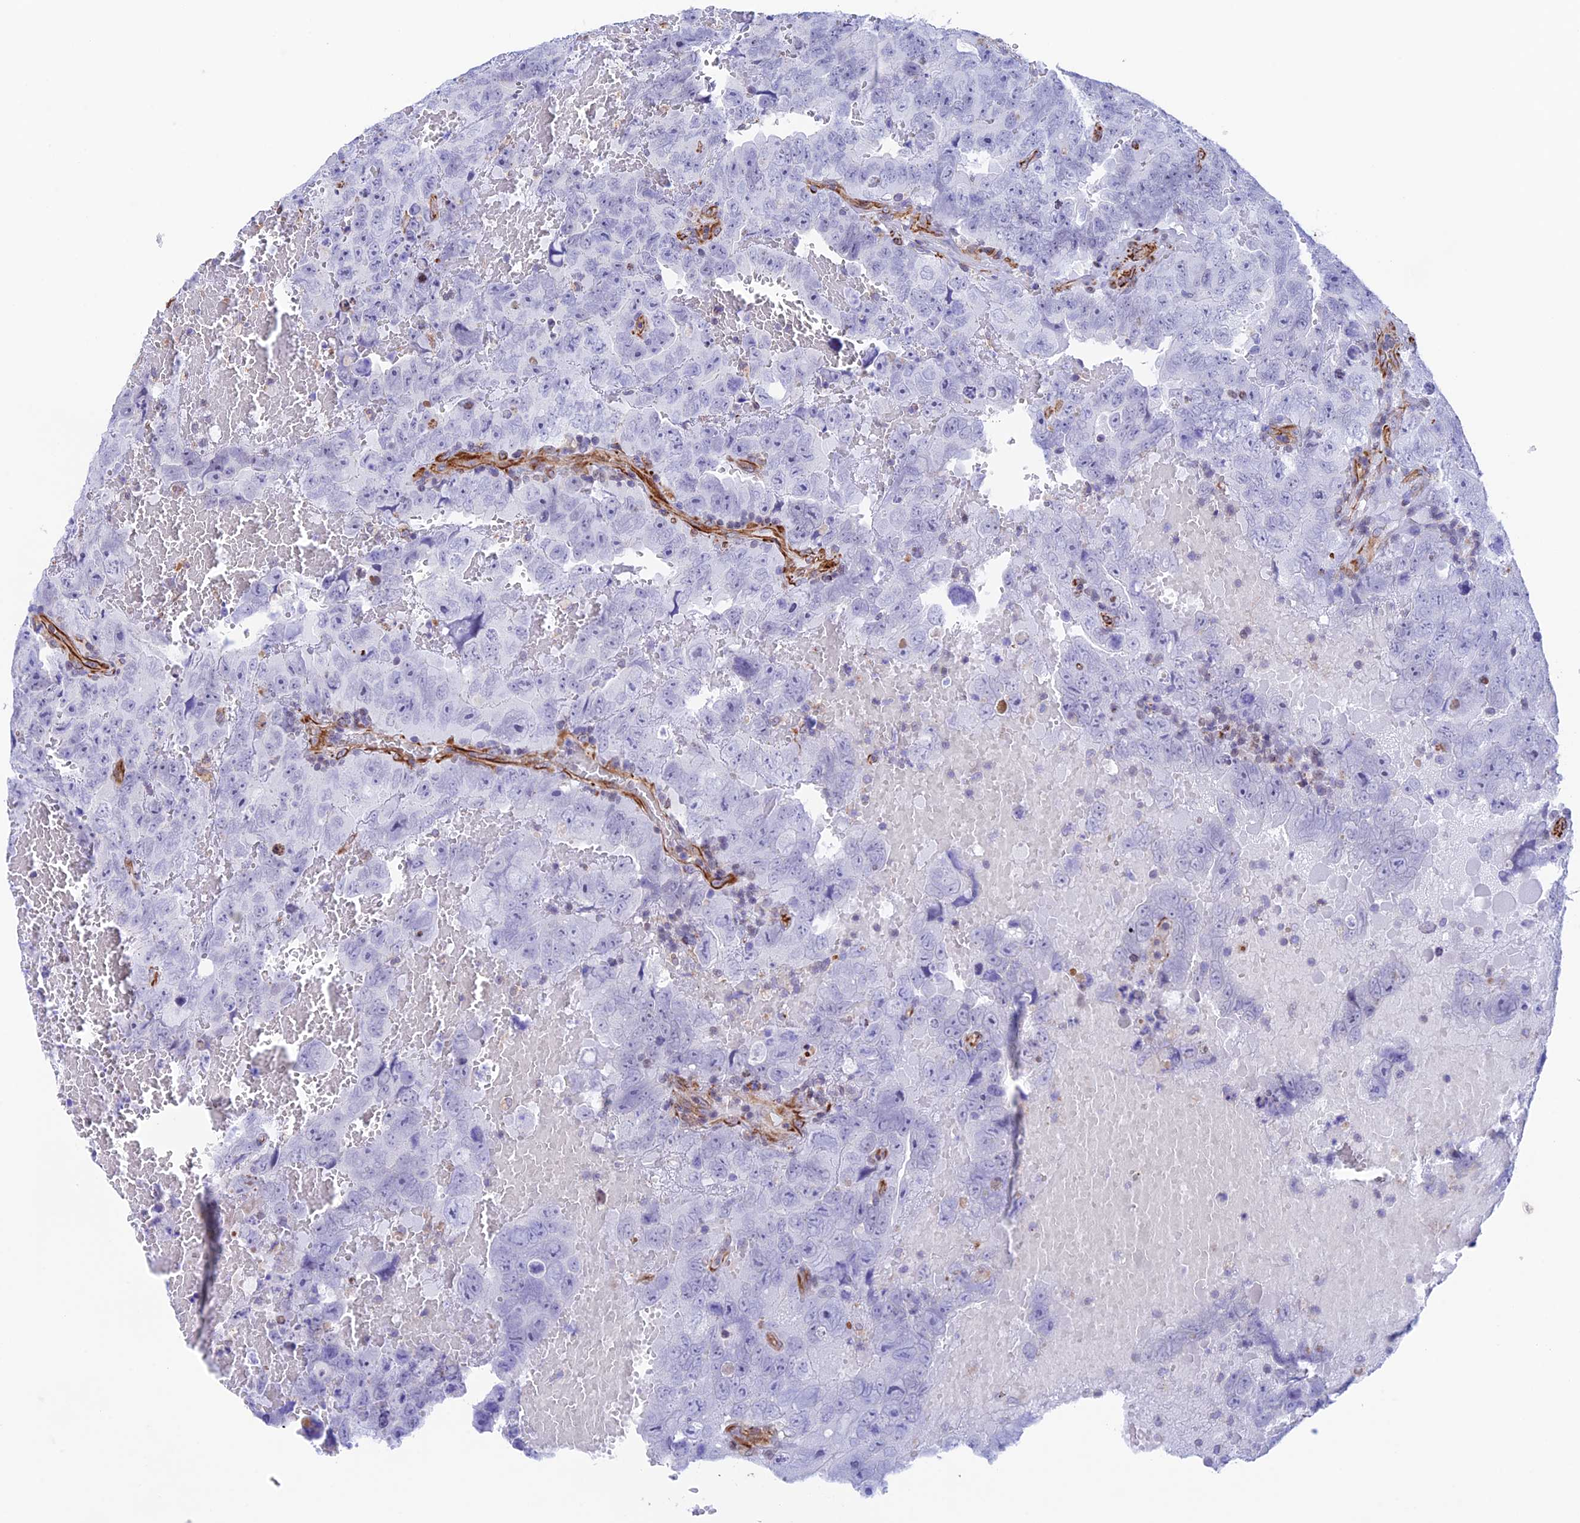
{"staining": {"intensity": "negative", "quantity": "none", "location": "none"}, "tissue": "testis cancer", "cell_type": "Tumor cells", "image_type": "cancer", "snomed": [{"axis": "morphology", "description": "Carcinoma, Embryonal, NOS"}, {"axis": "topography", "description": "Testis"}], "caption": "Tumor cells show no significant protein expression in testis cancer (embryonal carcinoma).", "gene": "ZNF652", "patient": {"sex": "male", "age": 45}}